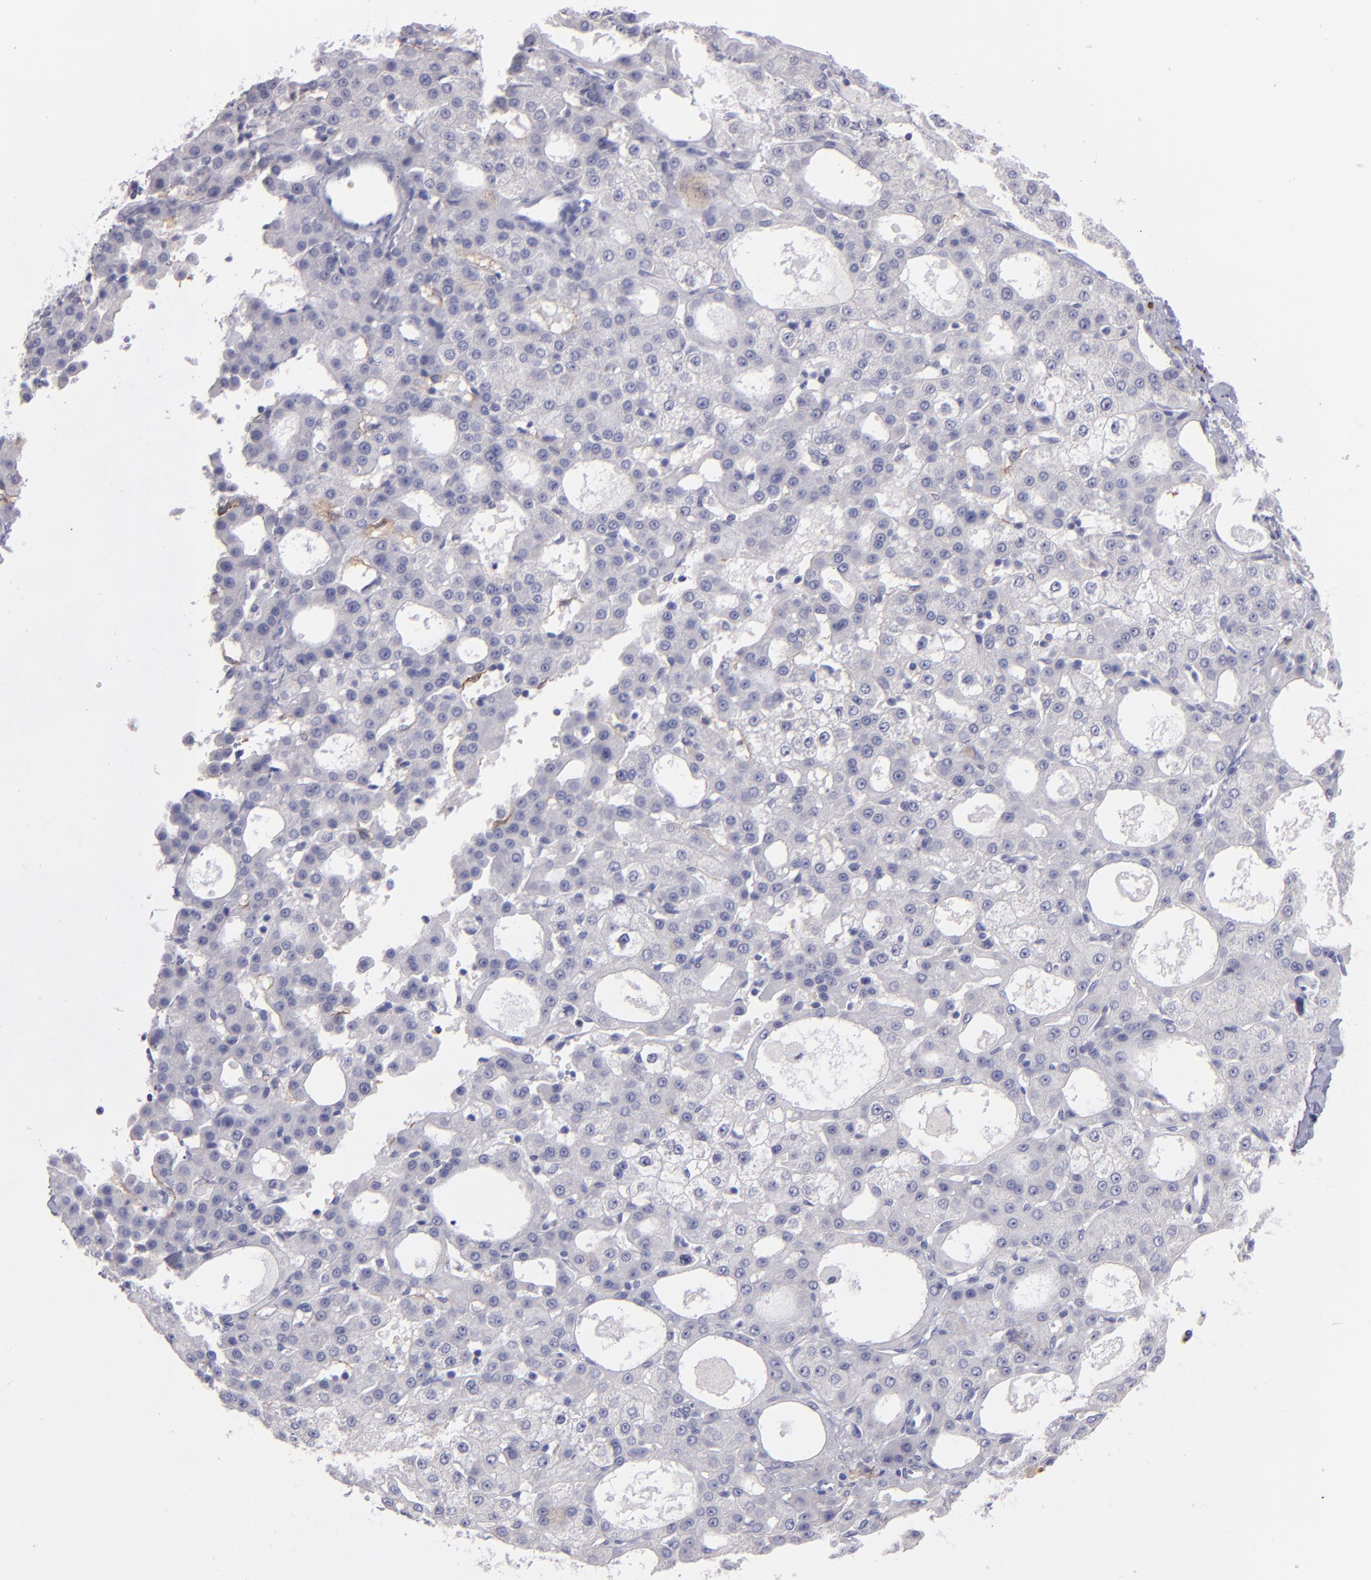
{"staining": {"intensity": "negative", "quantity": "none", "location": "none"}, "tissue": "liver cancer", "cell_type": "Tumor cells", "image_type": "cancer", "snomed": [{"axis": "morphology", "description": "Carcinoma, Hepatocellular, NOS"}, {"axis": "topography", "description": "Liver"}], "caption": "This is an immunohistochemistry image of human liver cancer (hepatocellular carcinoma). There is no positivity in tumor cells.", "gene": "SNAP25", "patient": {"sex": "male", "age": 47}}